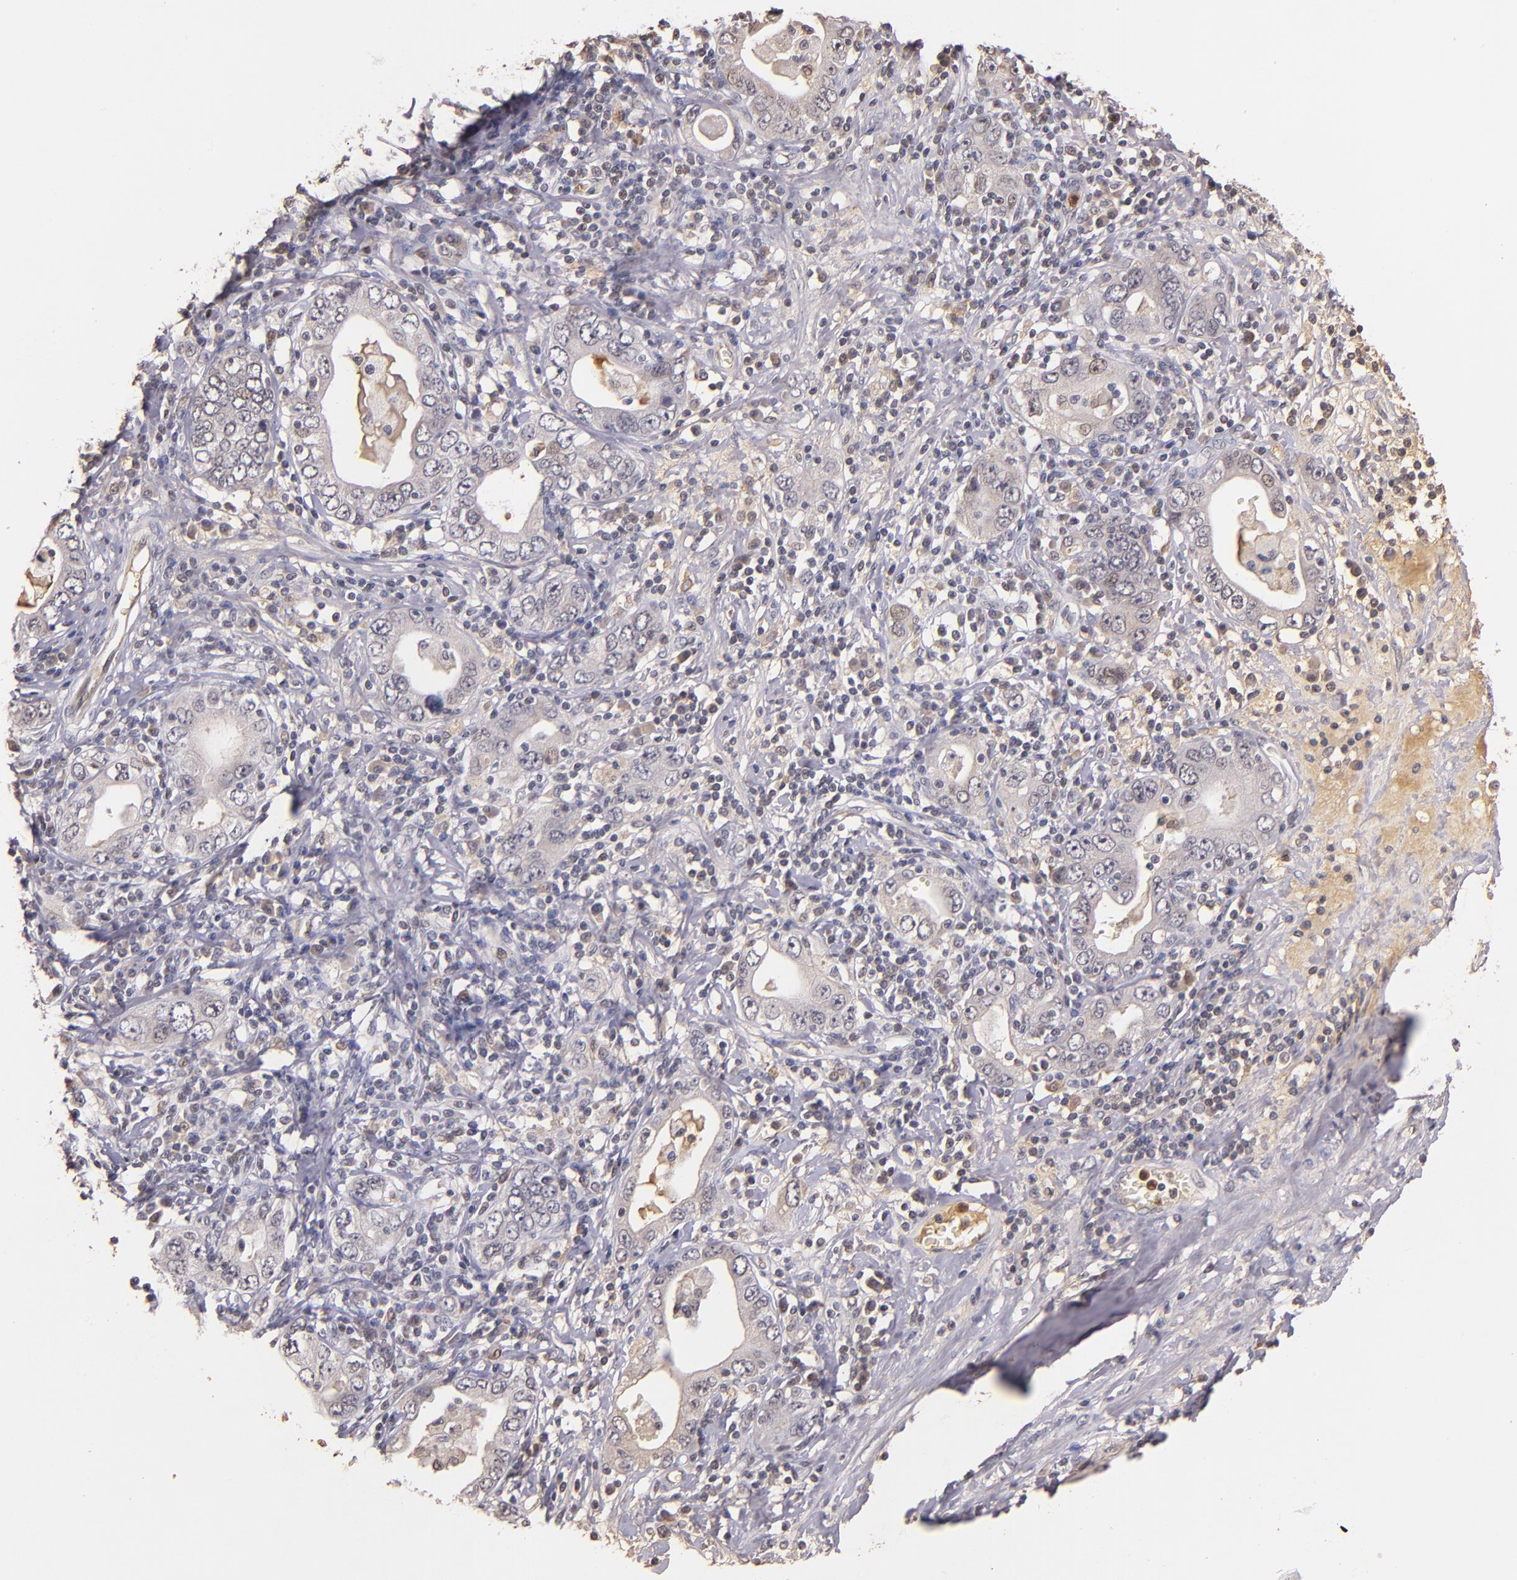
{"staining": {"intensity": "weak", "quantity": "<25%", "location": "cytoplasmic/membranous"}, "tissue": "stomach cancer", "cell_type": "Tumor cells", "image_type": "cancer", "snomed": [{"axis": "morphology", "description": "Adenocarcinoma, NOS"}, {"axis": "topography", "description": "Stomach, lower"}], "caption": "An image of stomach adenocarcinoma stained for a protein demonstrates no brown staining in tumor cells.", "gene": "PTS", "patient": {"sex": "female", "age": 93}}